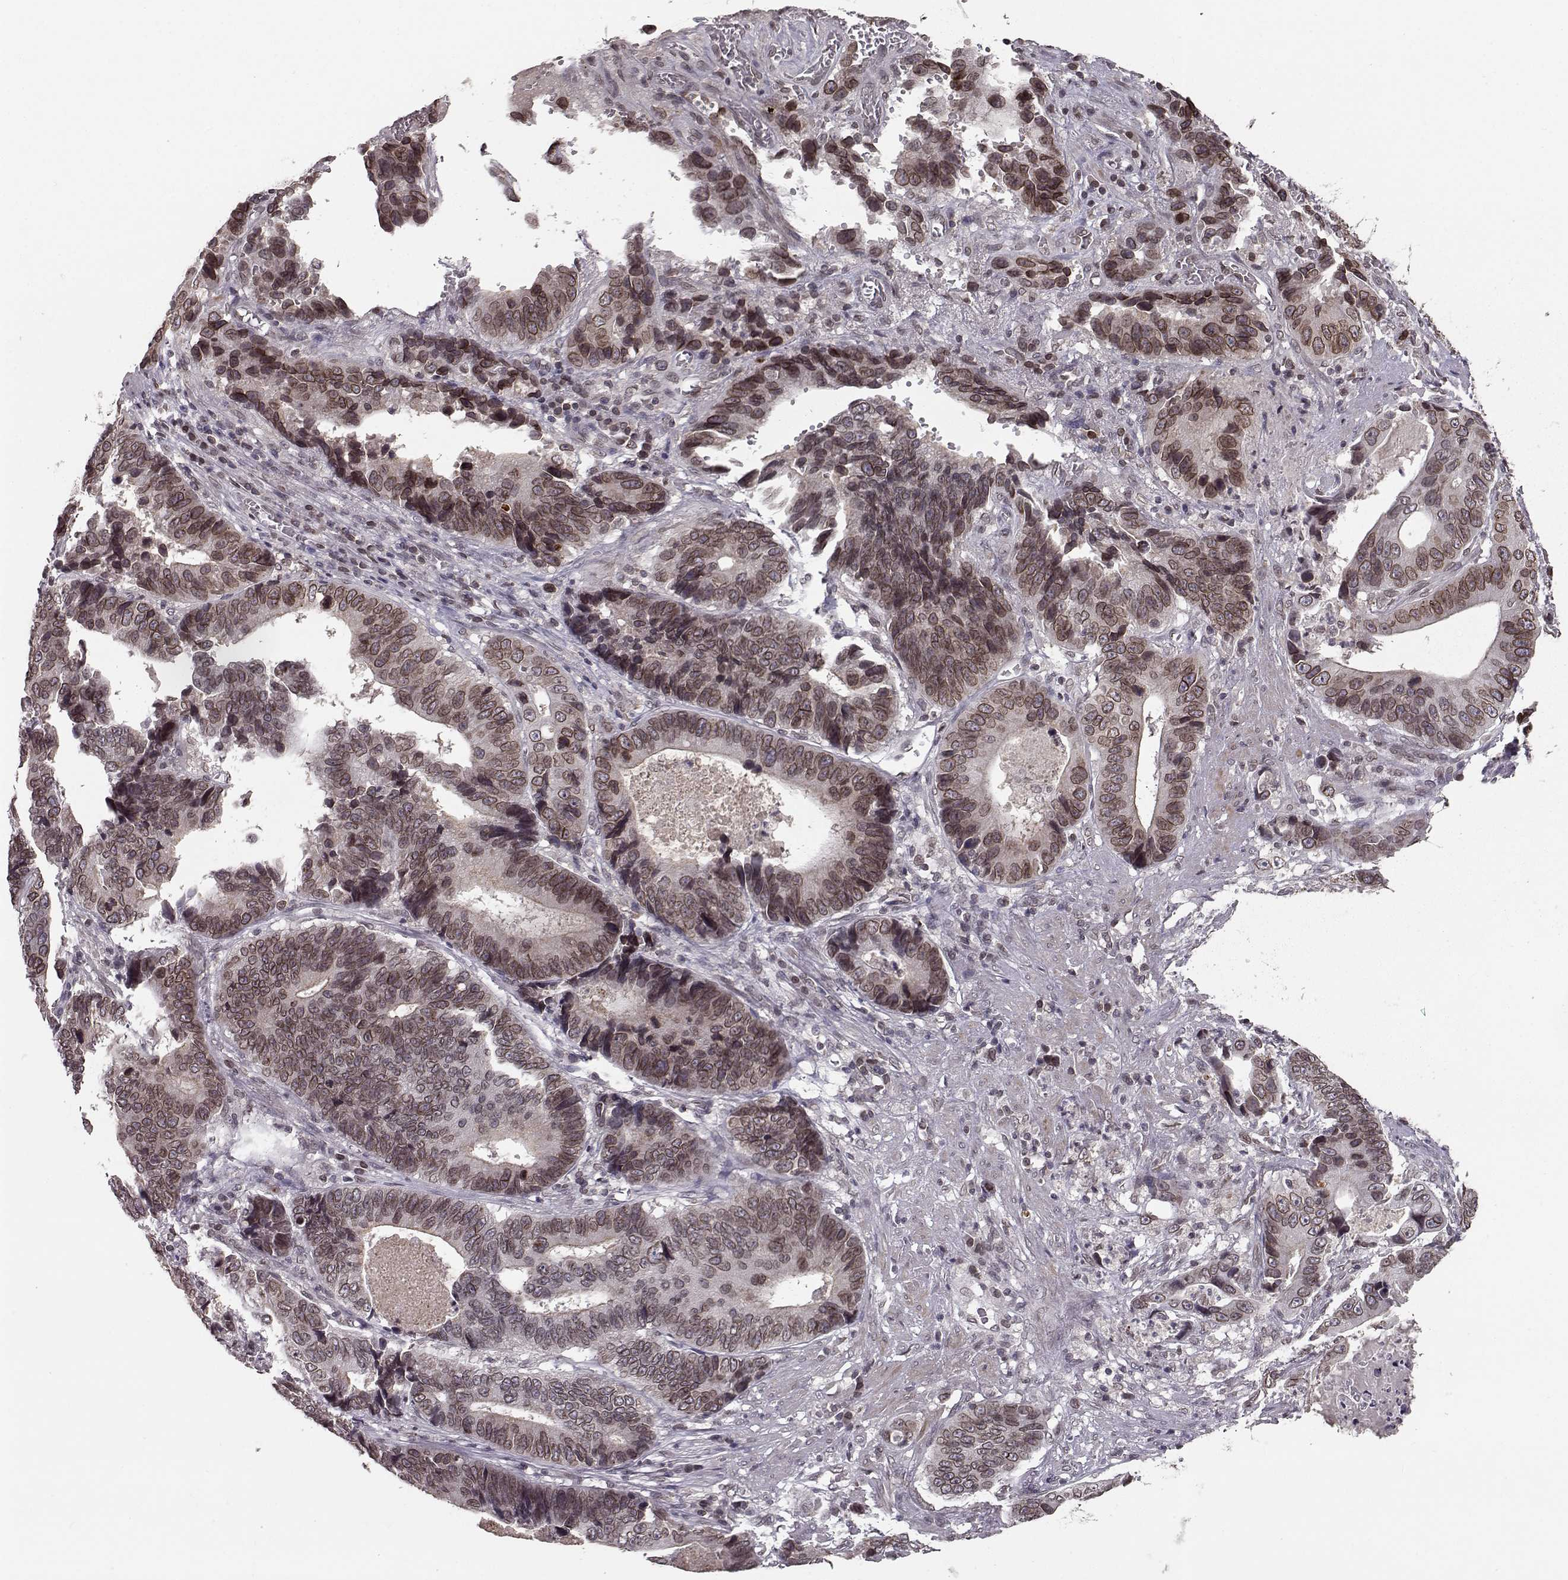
{"staining": {"intensity": "moderate", "quantity": ">75%", "location": "cytoplasmic/membranous,nuclear"}, "tissue": "stomach cancer", "cell_type": "Tumor cells", "image_type": "cancer", "snomed": [{"axis": "morphology", "description": "Adenocarcinoma, NOS"}, {"axis": "topography", "description": "Stomach"}], "caption": "Tumor cells demonstrate moderate cytoplasmic/membranous and nuclear expression in approximately >75% of cells in stomach cancer.", "gene": "NUP37", "patient": {"sex": "male", "age": 84}}